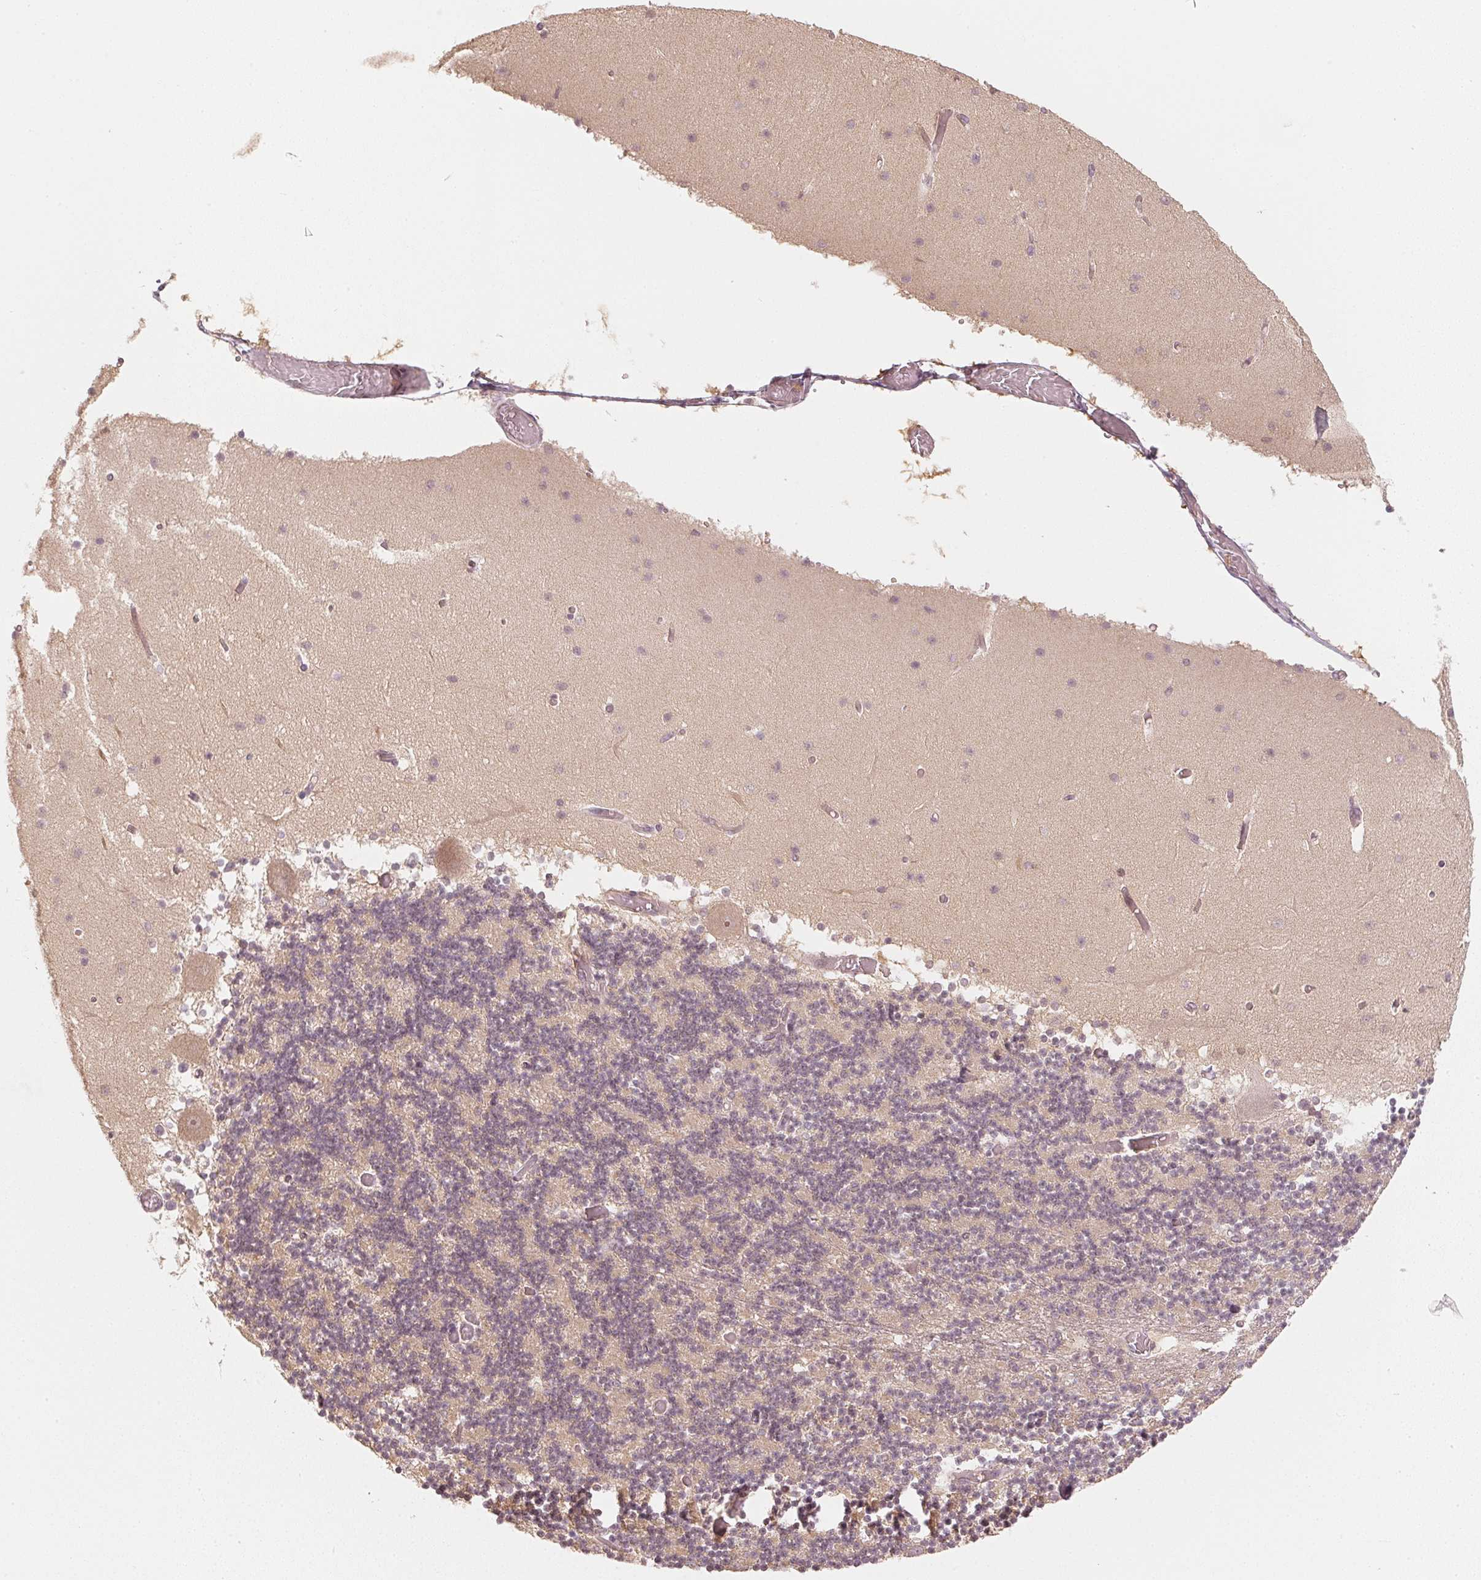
{"staining": {"intensity": "negative", "quantity": "none", "location": "none"}, "tissue": "cerebellum", "cell_type": "Cells in granular layer", "image_type": "normal", "snomed": [{"axis": "morphology", "description": "Normal tissue, NOS"}, {"axis": "topography", "description": "Cerebellum"}], "caption": "Immunohistochemical staining of normal human cerebellum exhibits no significant positivity in cells in granular layer.", "gene": "UBE2L3", "patient": {"sex": "female", "age": 28}}